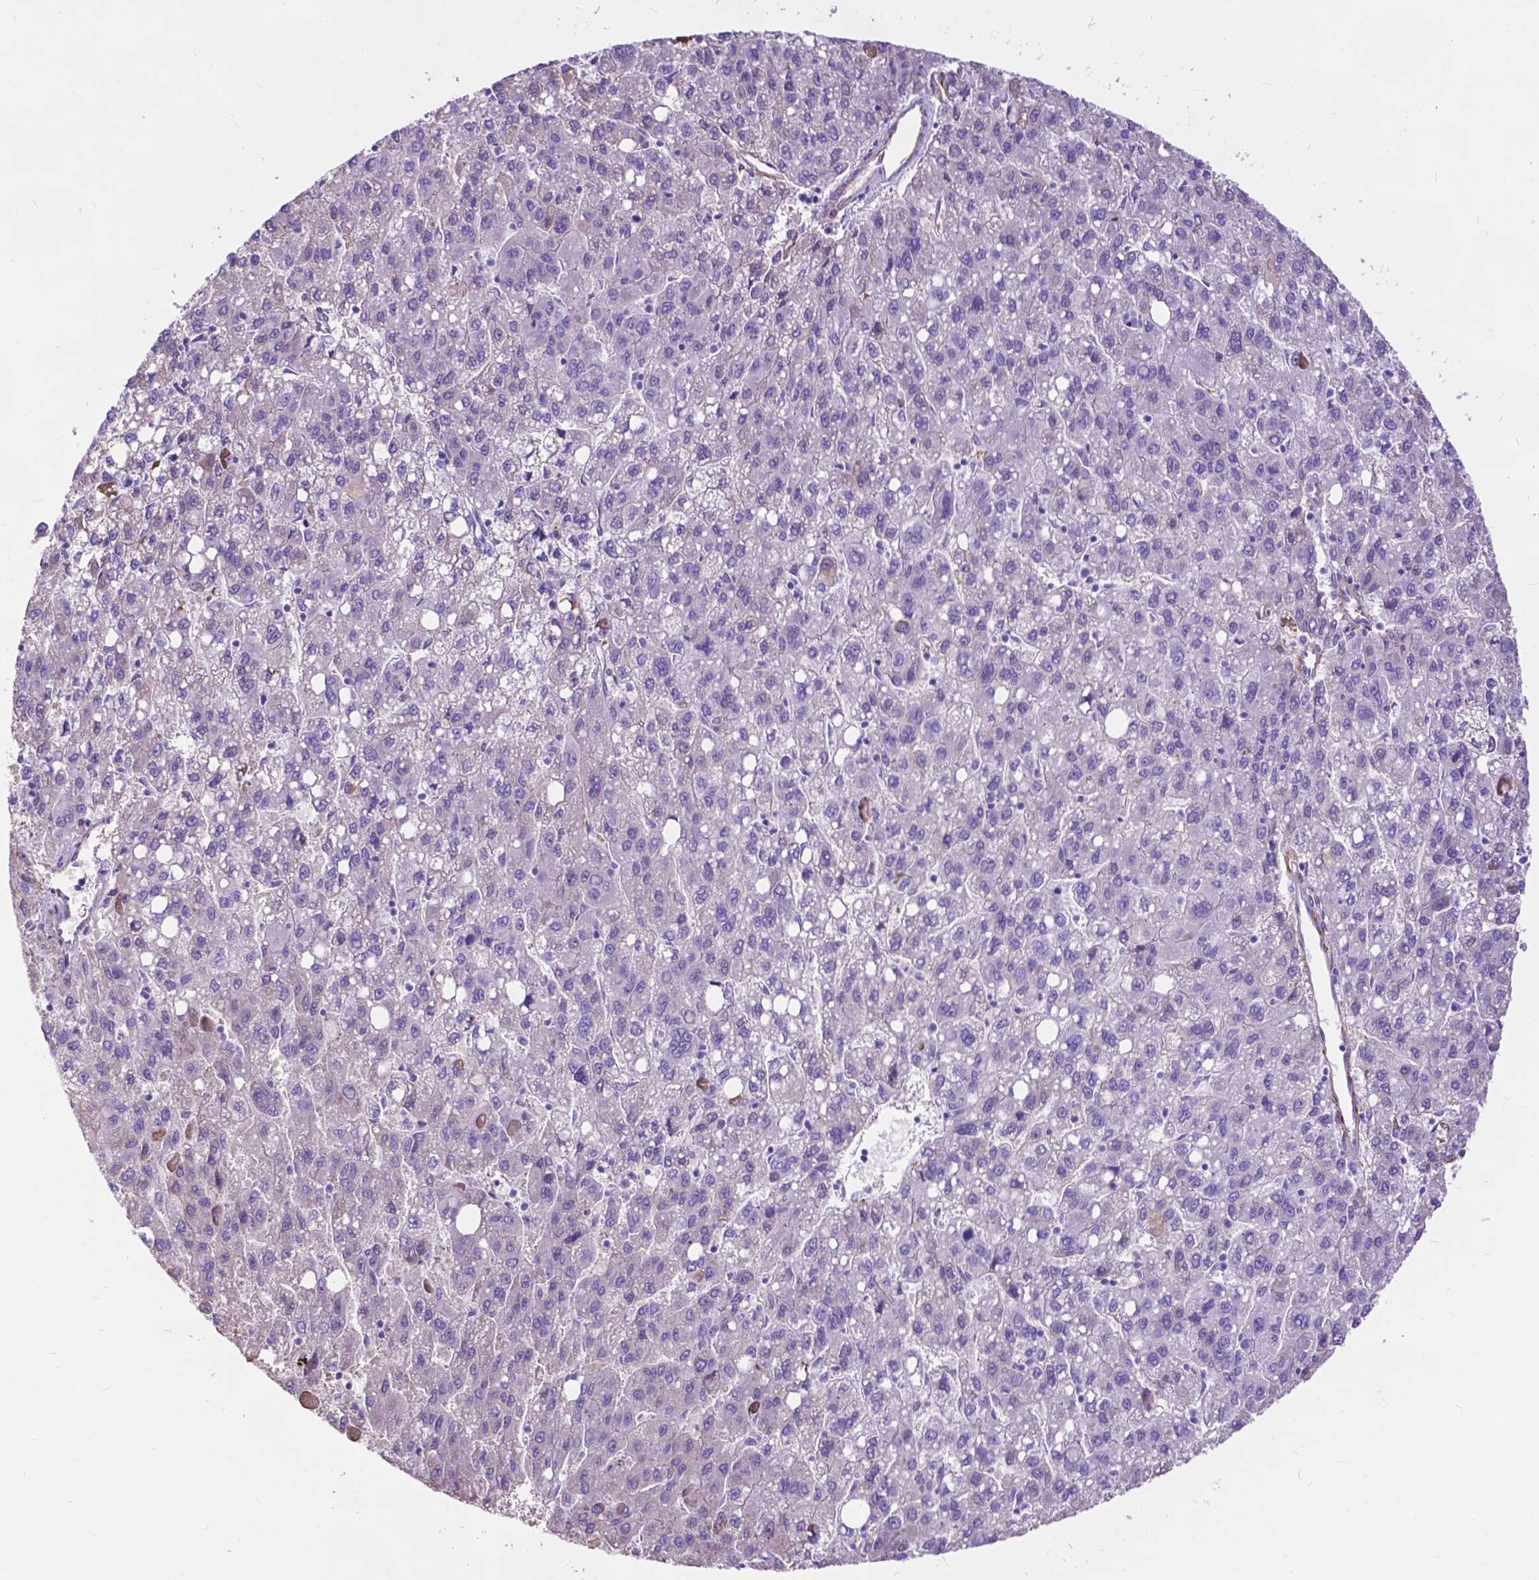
{"staining": {"intensity": "negative", "quantity": "none", "location": "none"}, "tissue": "liver cancer", "cell_type": "Tumor cells", "image_type": "cancer", "snomed": [{"axis": "morphology", "description": "Carcinoma, Hepatocellular, NOS"}, {"axis": "topography", "description": "Liver"}], "caption": "The IHC micrograph has no significant positivity in tumor cells of liver hepatocellular carcinoma tissue. Nuclei are stained in blue.", "gene": "PCDHA12", "patient": {"sex": "female", "age": 82}}